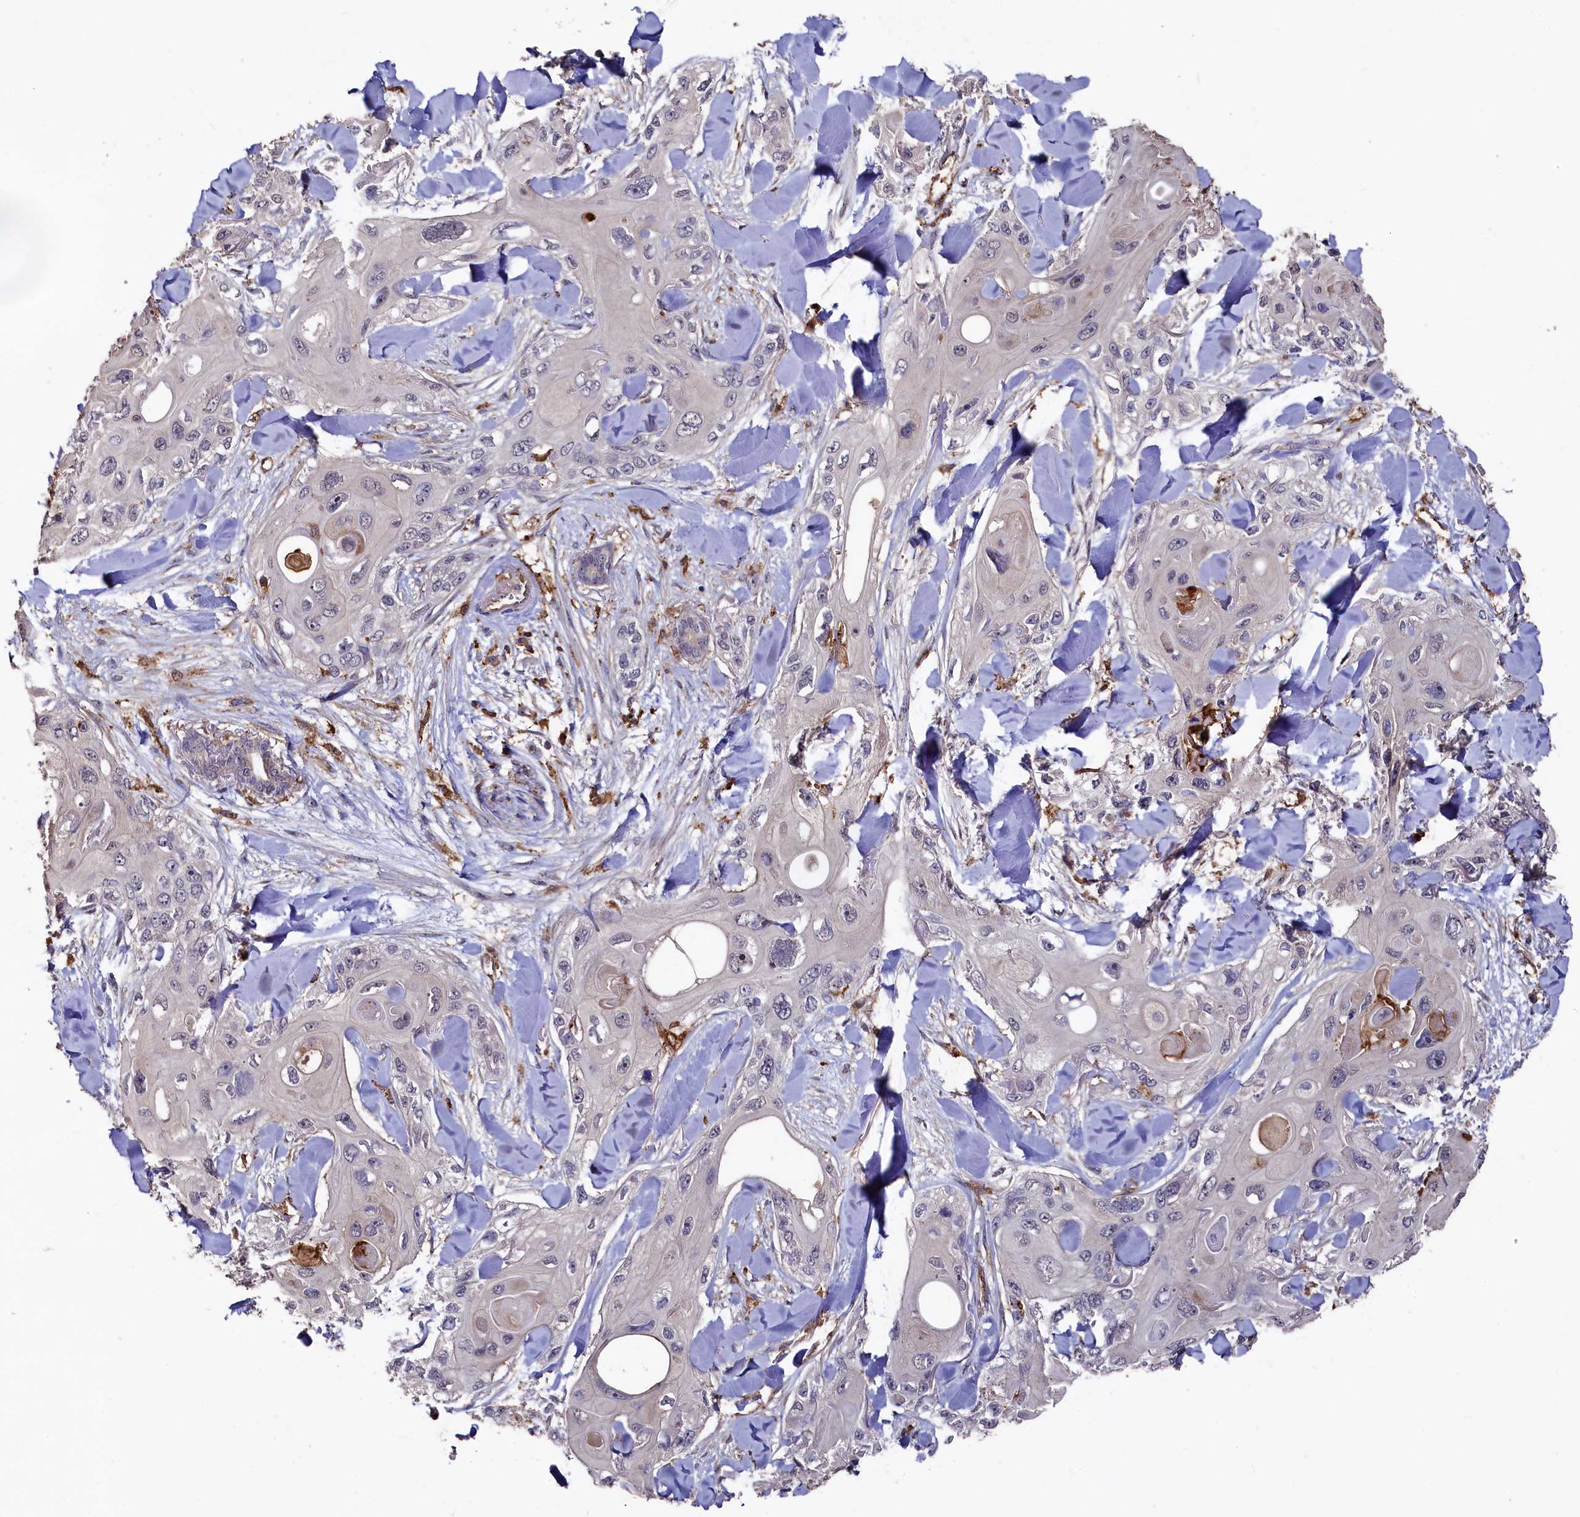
{"staining": {"intensity": "negative", "quantity": "none", "location": "none"}, "tissue": "skin cancer", "cell_type": "Tumor cells", "image_type": "cancer", "snomed": [{"axis": "morphology", "description": "Normal tissue, NOS"}, {"axis": "morphology", "description": "Squamous cell carcinoma, NOS"}, {"axis": "topography", "description": "Skin"}], "caption": "Immunohistochemistry histopathology image of skin cancer (squamous cell carcinoma) stained for a protein (brown), which displays no positivity in tumor cells. (DAB (3,3'-diaminobenzidine) IHC with hematoxylin counter stain).", "gene": "PLEKHO2", "patient": {"sex": "male", "age": 72}}